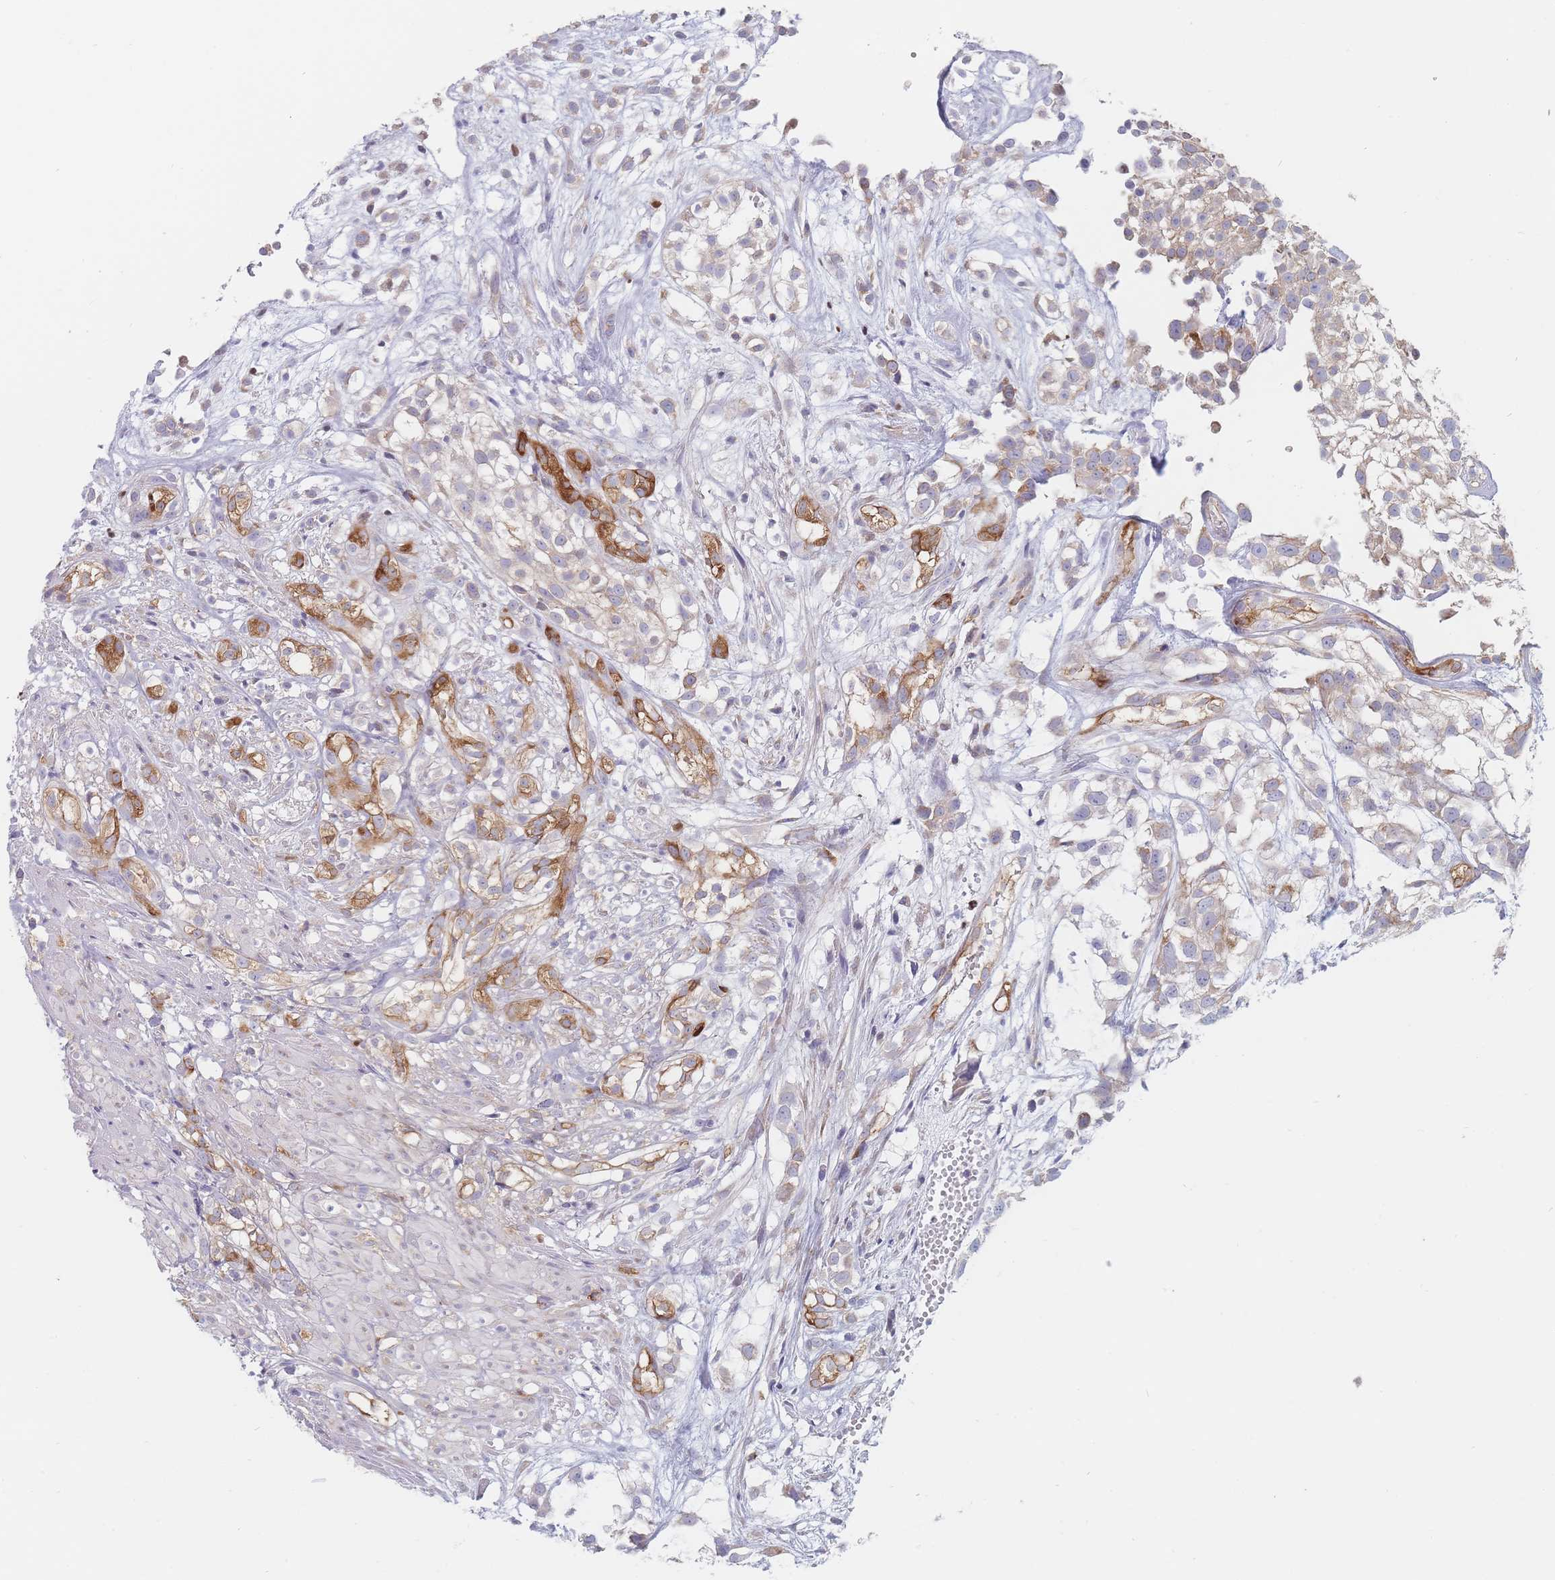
{"staining": {"intensity": "moderate", "quantity": "25%-75%", "location": "cytoplasmic/membranous"}, "tissue": "urothelial cancer", "cell_type": "Tumor cells", "image_type": "cancer", "snomed": [{"axis": "morphology", "description": "Urothelial carcinoma, High grade"}, {"axis": "topography", "description": "Urinary bladder"}], "caption": "This is an image of immunohistochemistry (IHC) staining of high-grade urothelial carcinoma, which shows moderate expression in the cytoplasmic/membranous of tumor cells.", "gene": "MAP1S", "patient": {"sex": "male", "age": 56}}